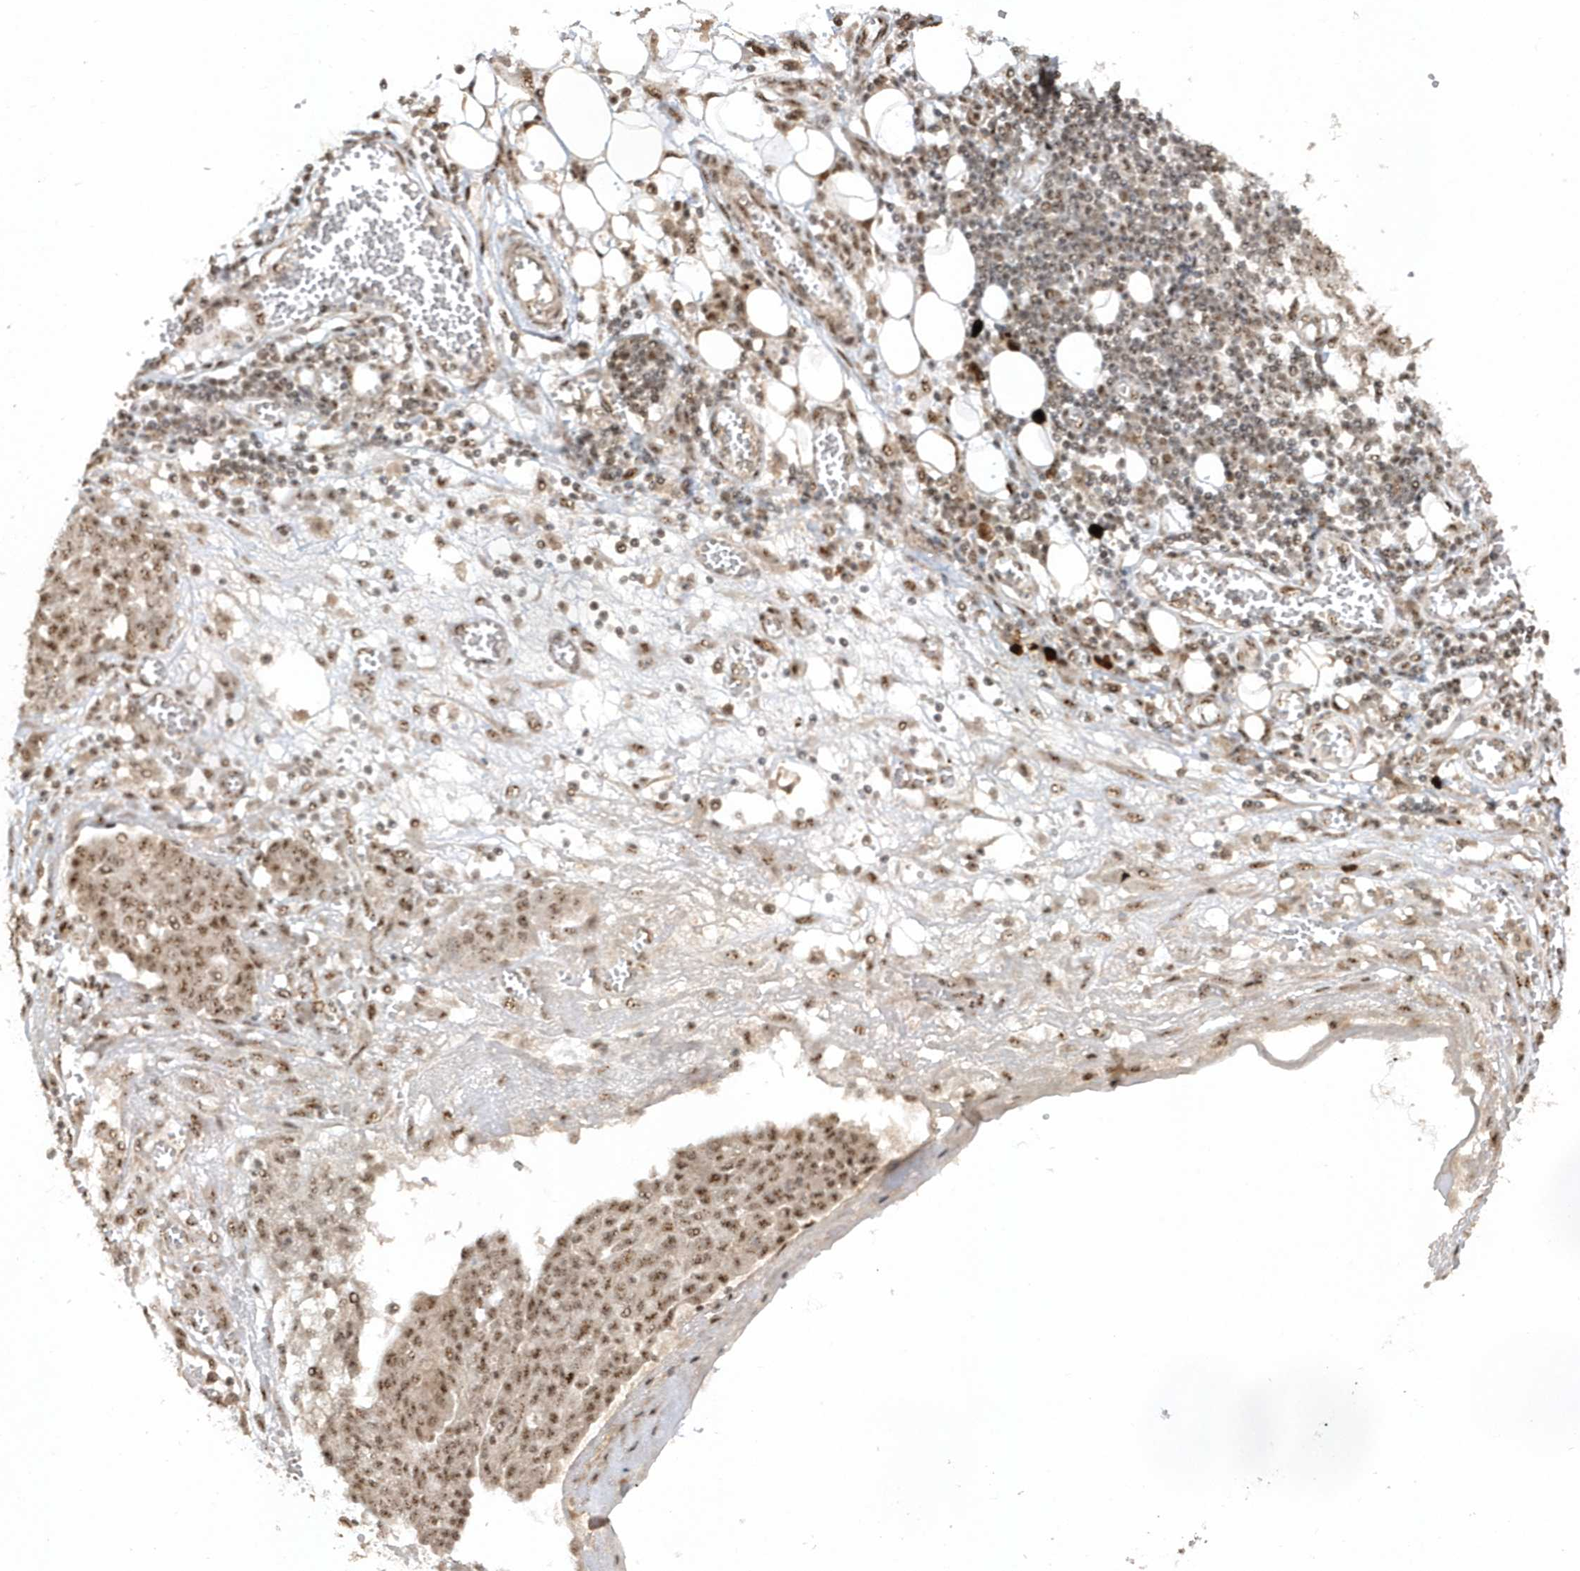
{"staining": {"intensity": "moderate", "quantity": ">75%", "location": "nuclear"}, "tissue": "ovarian cancer", "cell_type": "Tumor cells", "image_type": "cancer", "snomed": [{"axis": "morphology", "description": "Cystadenocarcinoma, serous, NOS"}, {"axis": "topography", "description": "Soft tissue"}, {"axis": "topography", "description": "Ovary"}], "caption": "Immunohistochemical staining of human ovarian cancer (serous cystadenocarcinoma) demonstrates medium levels of moderate nuclear protein staining in about >75% of tumor cells.", "gene": "POLR3B", "patient": {"sex": "female", "age": 57}}